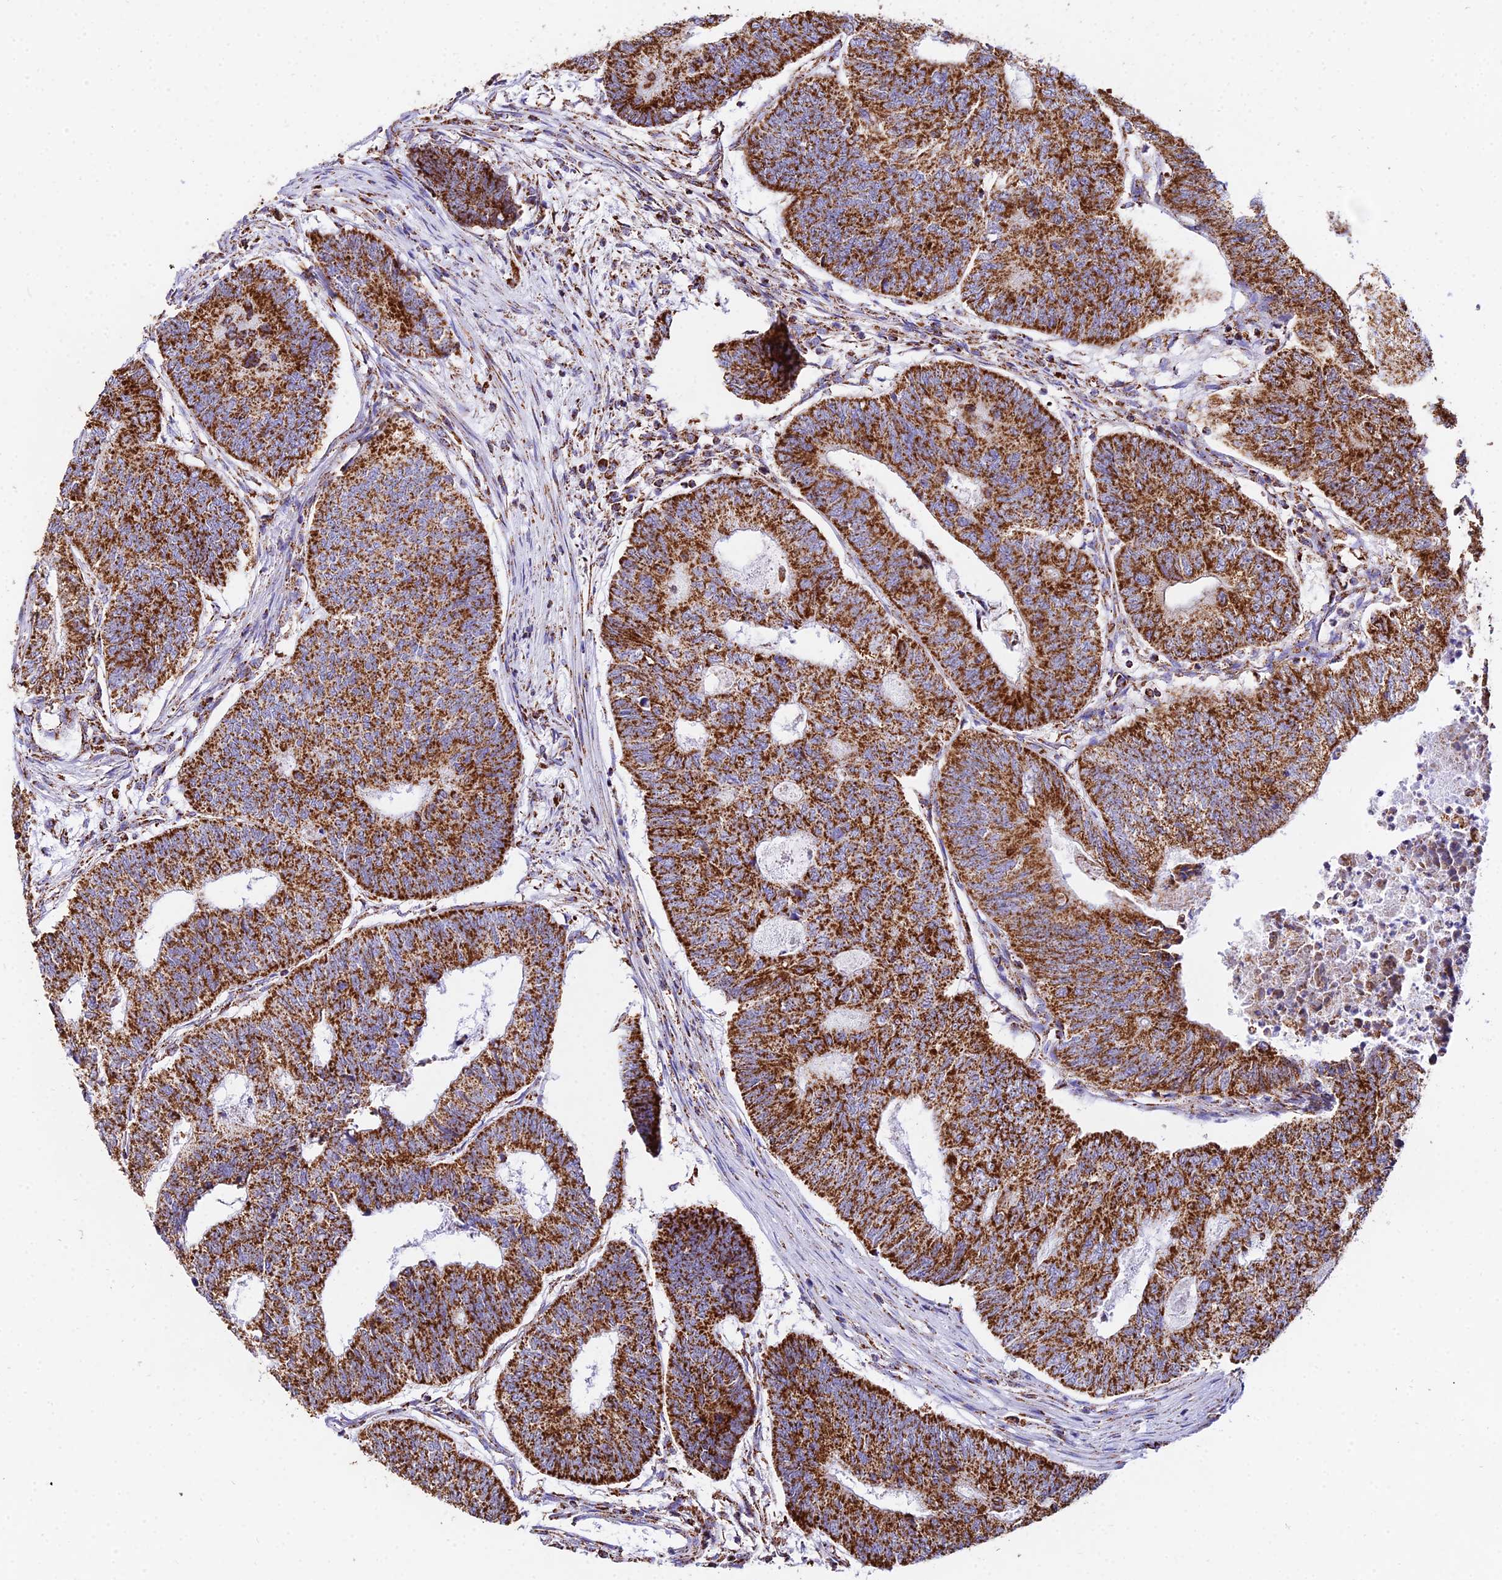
{"staining": {"intensity": "strong", "quantity": ">75%", "location": "cytoplasmic/membranous"}, "tissue": "colorectal cancer", "cell_type": "Tumor cells", "image_type": "cancer", "snomed": [{"axis": "morphology", "description": "Adenocarcinoma, NOS"}, {"axis": "topography", "description": "Colon"}], "caption": "Immunohistochemistry micrograph of neoplastic tissue: colorectal adenocarcinoma stained using immunohistochemistry displays high levels of strong protein expression localized specifically in the cytoplasmic/membranous of tumor cells, appearing as a cytoplasmic/membranous brown color.", "gene": "ATP5PD", "patient": {"sex": "female", "age": 67}}